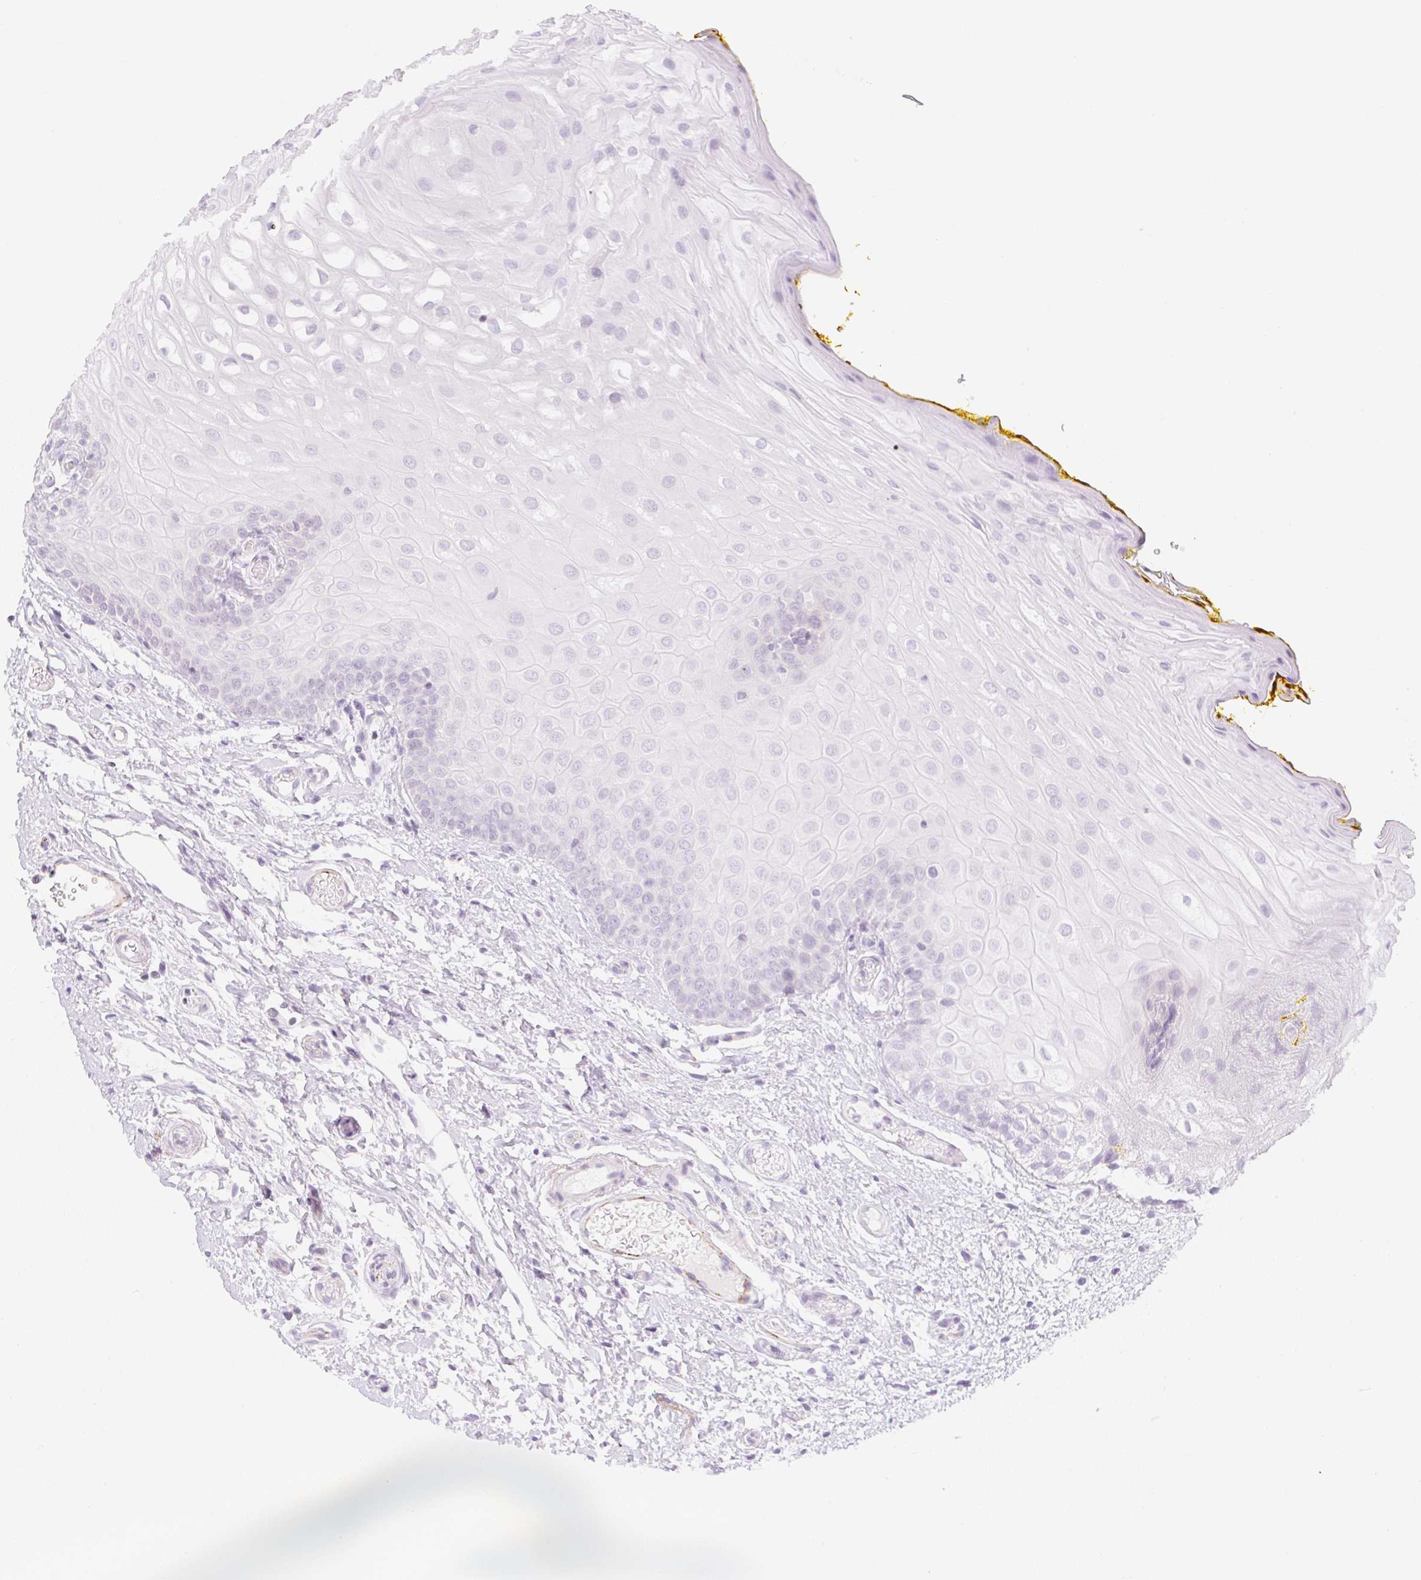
{"staining": {"intensity": "negative", "quantity": "none", "location": "none"}, "tissue": "oral mucosa", "cell_type": "Squamous epithelial cells", "image_type": "normal", "snomed": [{"axis": "morphology", "description": "Normal tissue, NOS"}, {"axis": "topography", "description": "Oral tissue"}, {"axis": "topography", "description": "Tounge, NOS"}], "caption": "Immunohistochemistry (IHC) image of normal human oral mucosa stained for a protein (brown), which shows no staining in squamous epithelial cells.", "gene": "CASKIN1", "patient": {"sex": "female", "age": 60}}